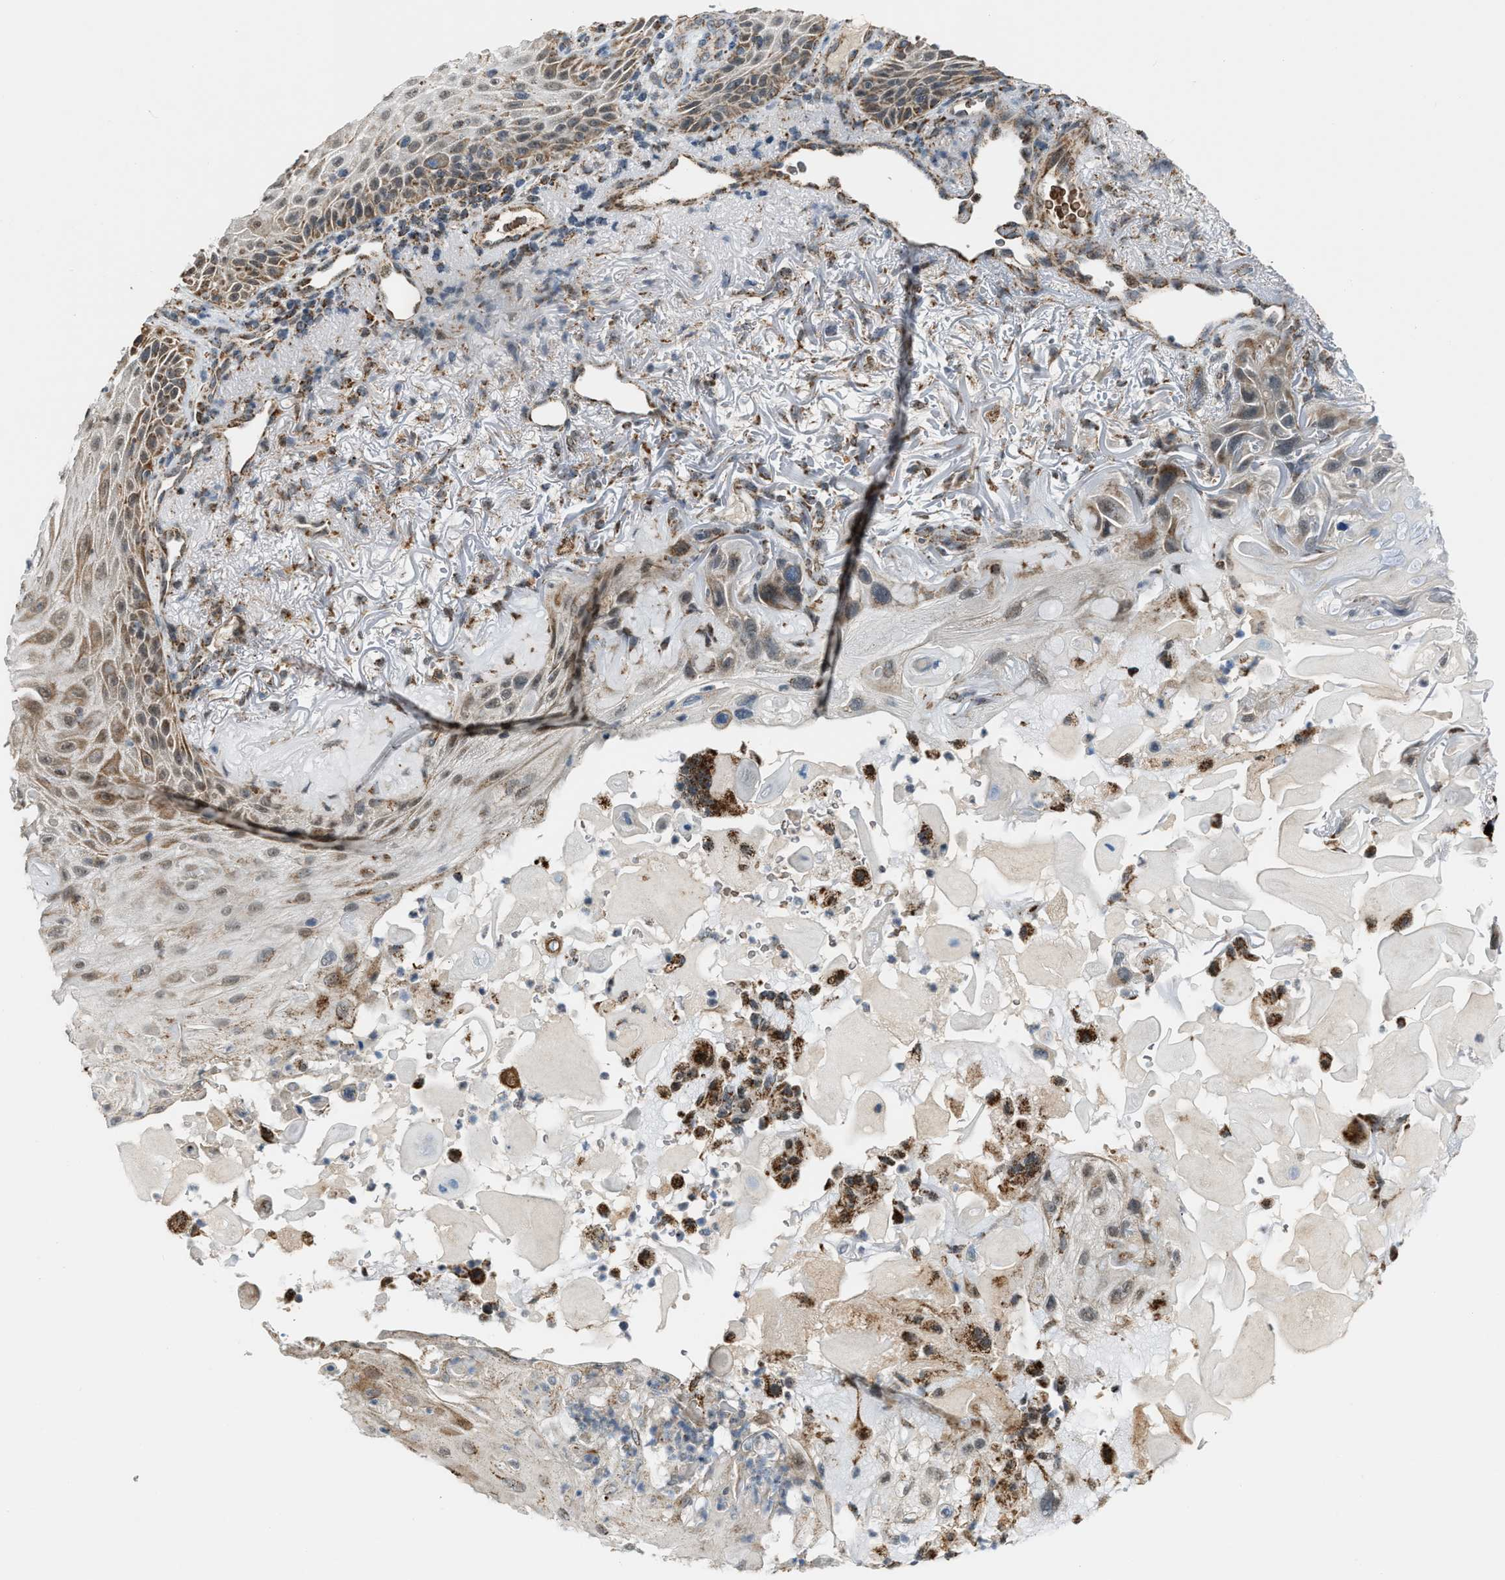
{"staining": {"intensity": "moderate", "quantity": "<25%", "location": "cytoplasmic/membranous"}, "tissue": "skin cancer", "cell_type": "Tumor cells", "image_type": "cancer", "snomed": [{"axis": "morphology", "description": "Squamous cell carcinoma, NOS"}, {"axis": "topography", "description": "Skin"}], "caption": "High-power microscopy captured an immunohistochemistry (IHC) micrograph of skin cancer, revealing moderate cytoplasmic/membranous positivity in approximately <25% of tumor cells.", "gene": "CHN2", "patient": {"sex": "female", "age": 77}}